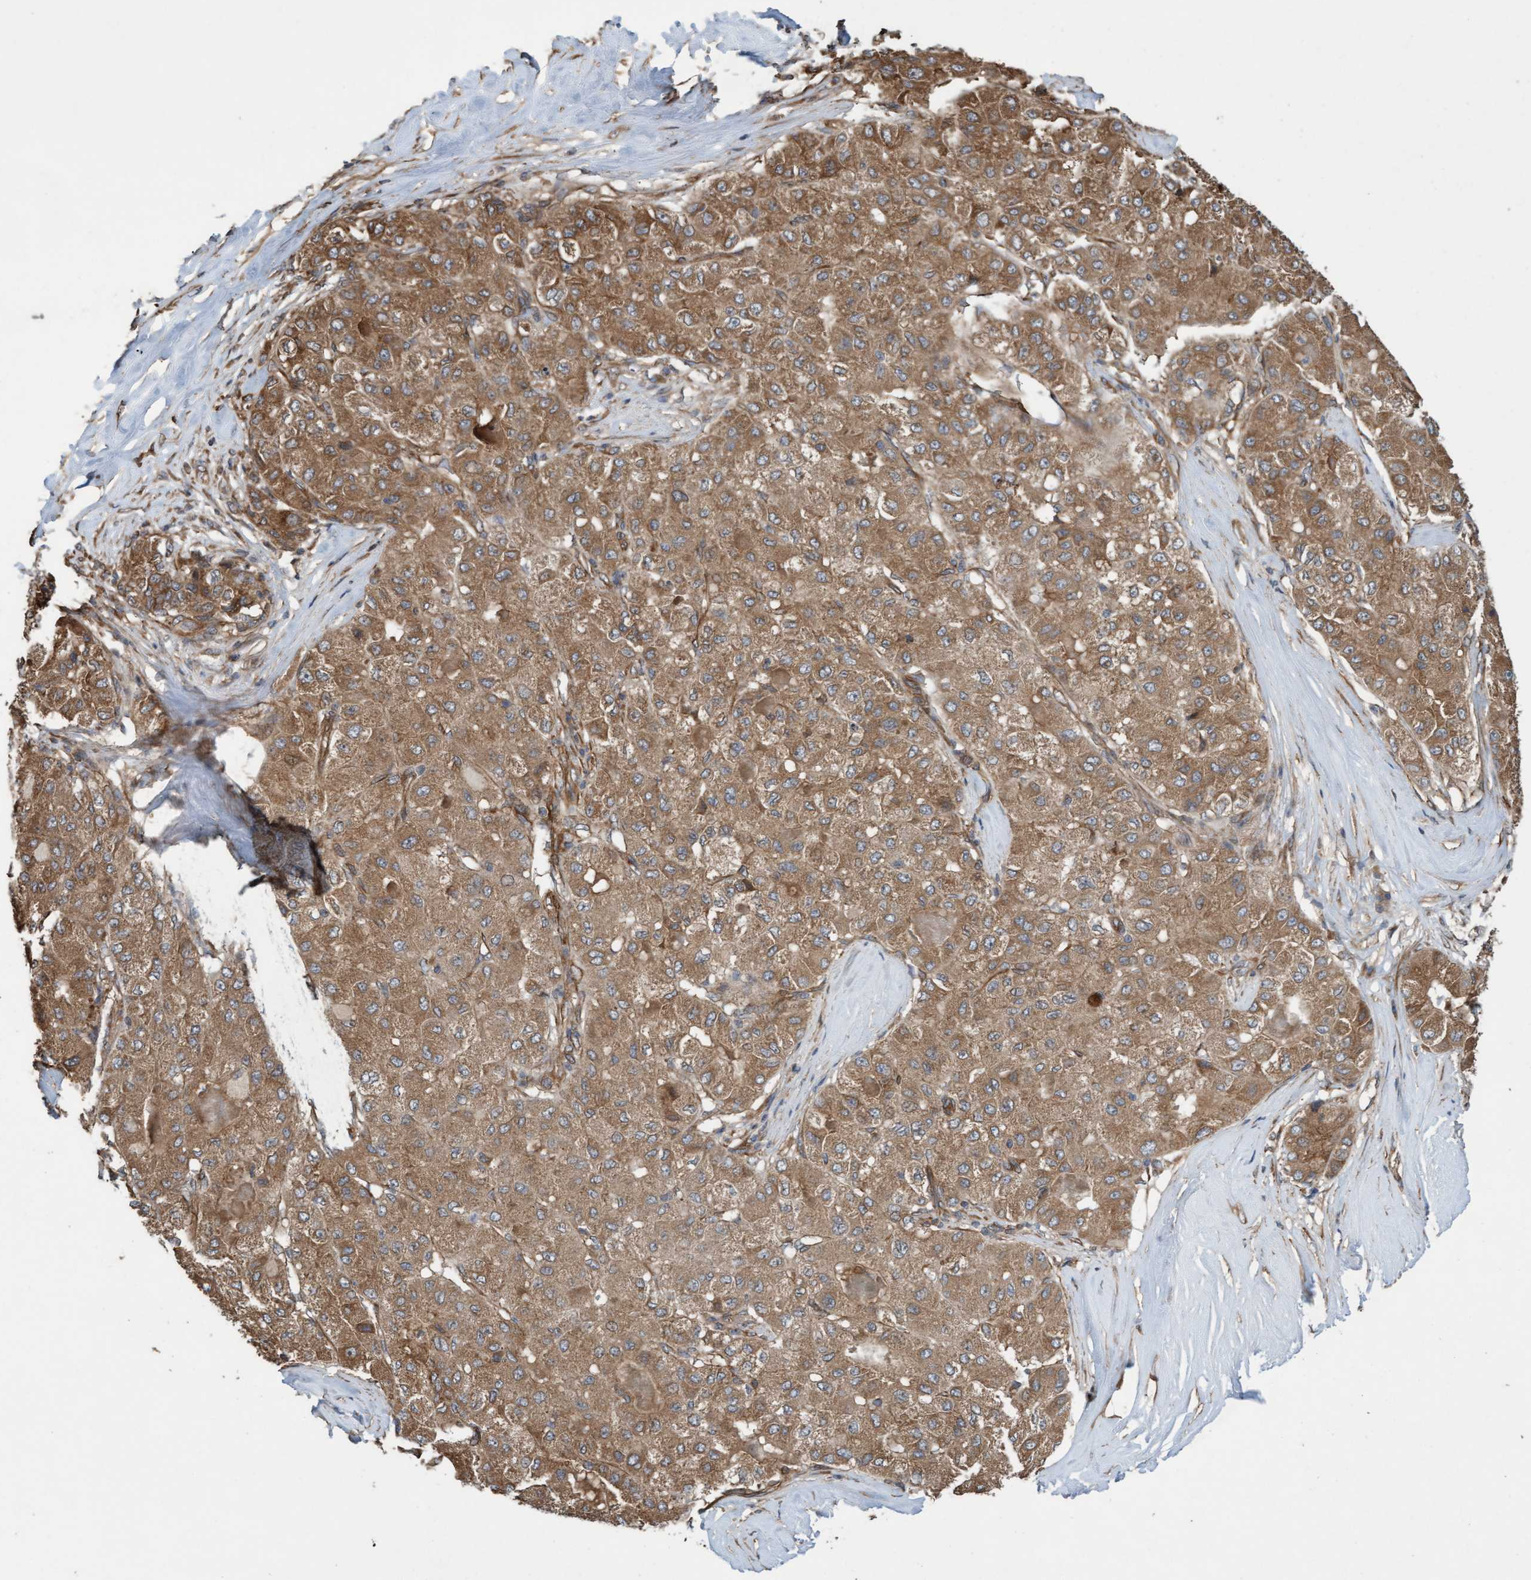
{"staining": {"intensity": "moderate", "quantity": ">75%", "location": "cytoplasmic/membranous"}, "tissue": "liver cancer", "cell_type": "Tumor cells", "image_type": "cancer", "snomed": [{"axis": "morphology", "description": "Carcinoma, Hepatocellular, NOS"}, {"axis": "topography", "description": "Liver"}], "caption": "Human liver cancer stained with a brown dye reveals moderate cytoplasmic/membranous positive positivity in approximately >75% of tumor cells.", "gene": "CDC42EP4", "patient": {"sex": "male", "age": 80}}